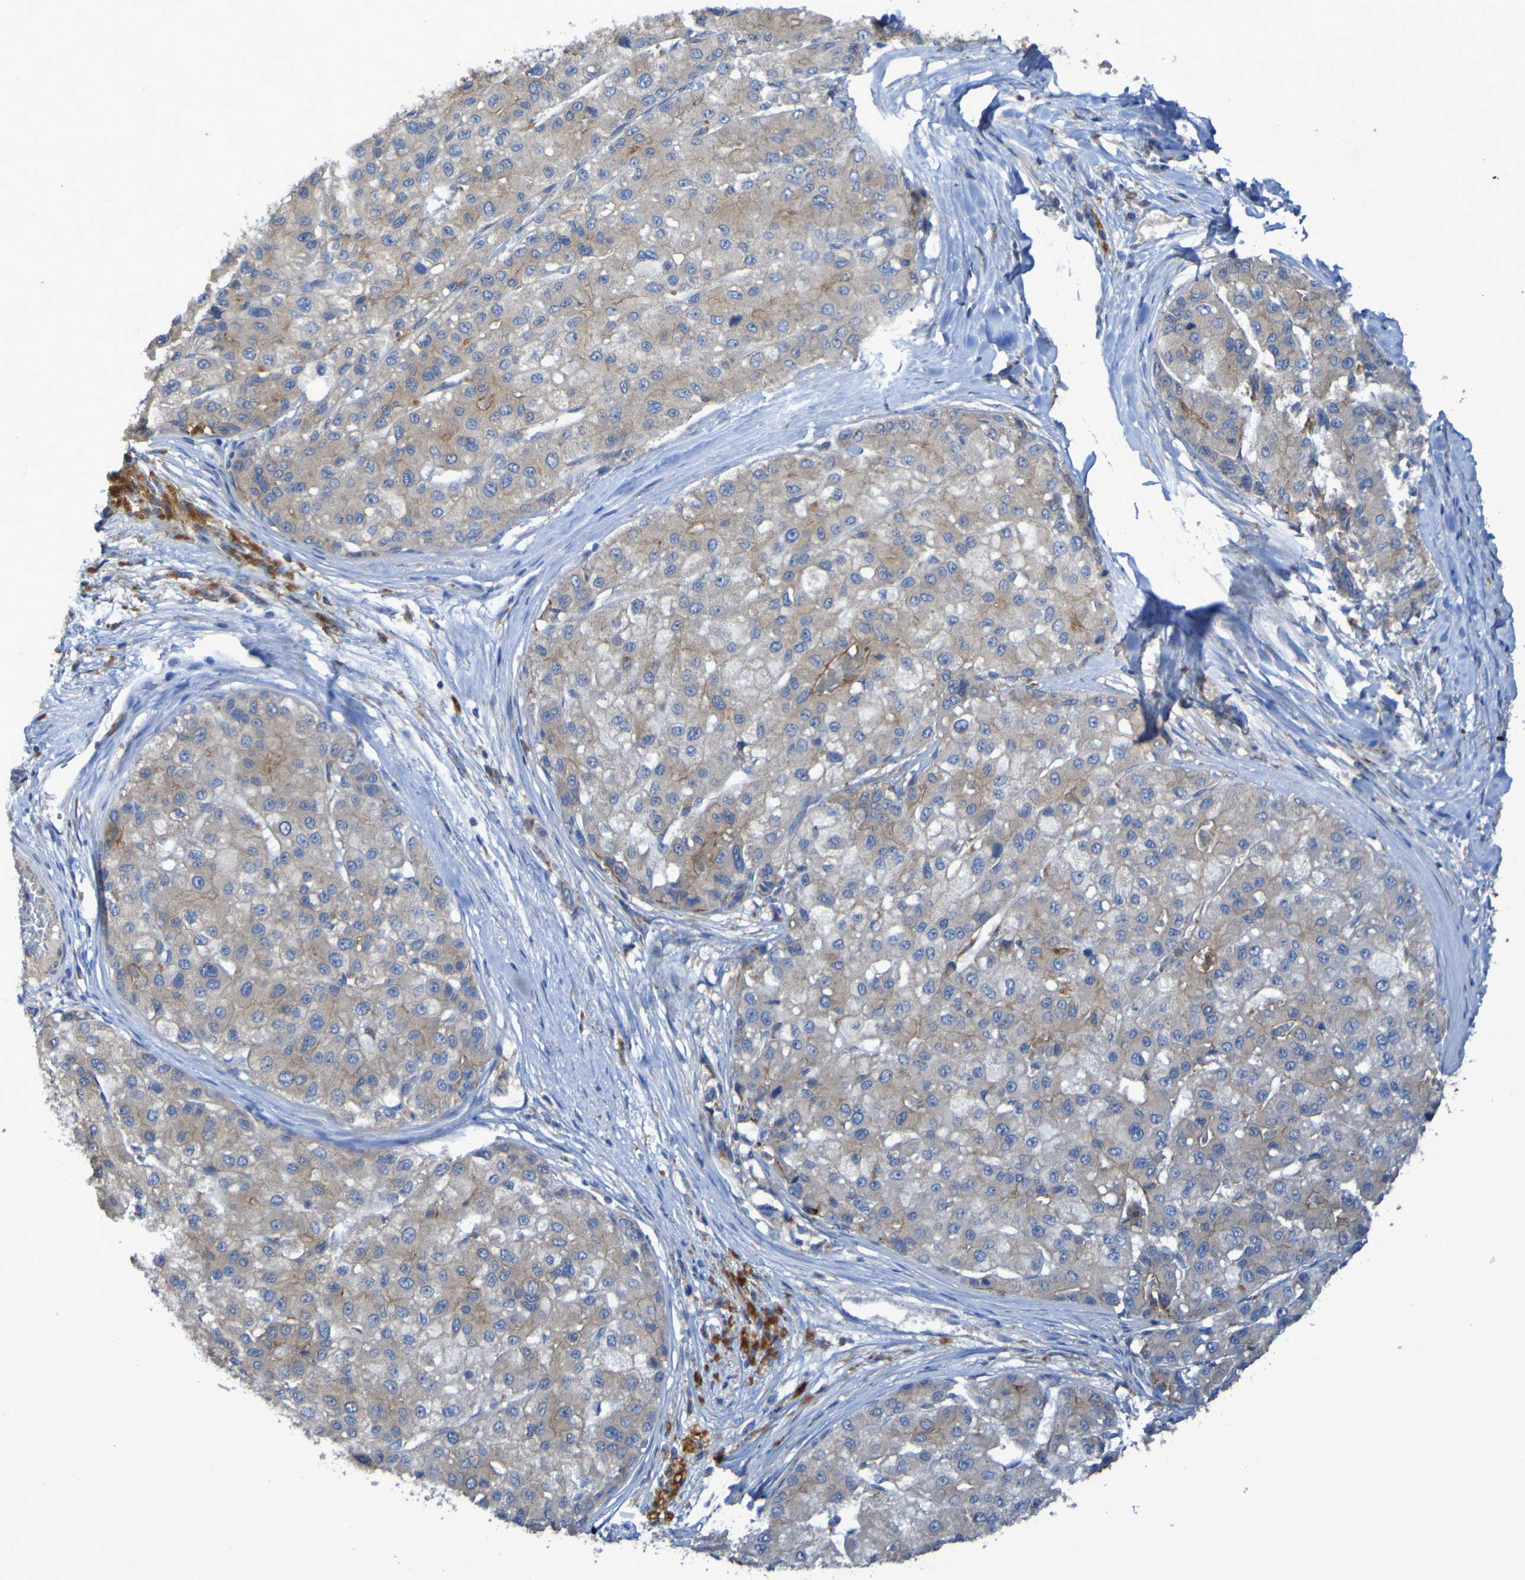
{"staining": {"intensity": "weak", "quantity": ">75%", "location": "cytoplasmic/membranous"}, "tissue": "liver cancer", "cell_type": "Tumor cells", "image_type": "cancer", "snomed": [{"axis": "morphology", "description": "Carcinoma, Hepatocellular, NOS"}, {"axis": "topography", "description": "Liver"}], "caption": "The histopathology image exhibits immunohistochemical staining of hepatocellular carcinoma (liver). There is weak cytoplasmic/membranous staining is present in about >75% of tumor cells. The protein of interest is stained brown, and the nuclei are stained in blue (DAB (3,3'-diaminobenzidine) IHC with brightfield microscopy, high magnification).", "gene": "ARHGEF16", "patient": {"sex": "male", "age": 80}}